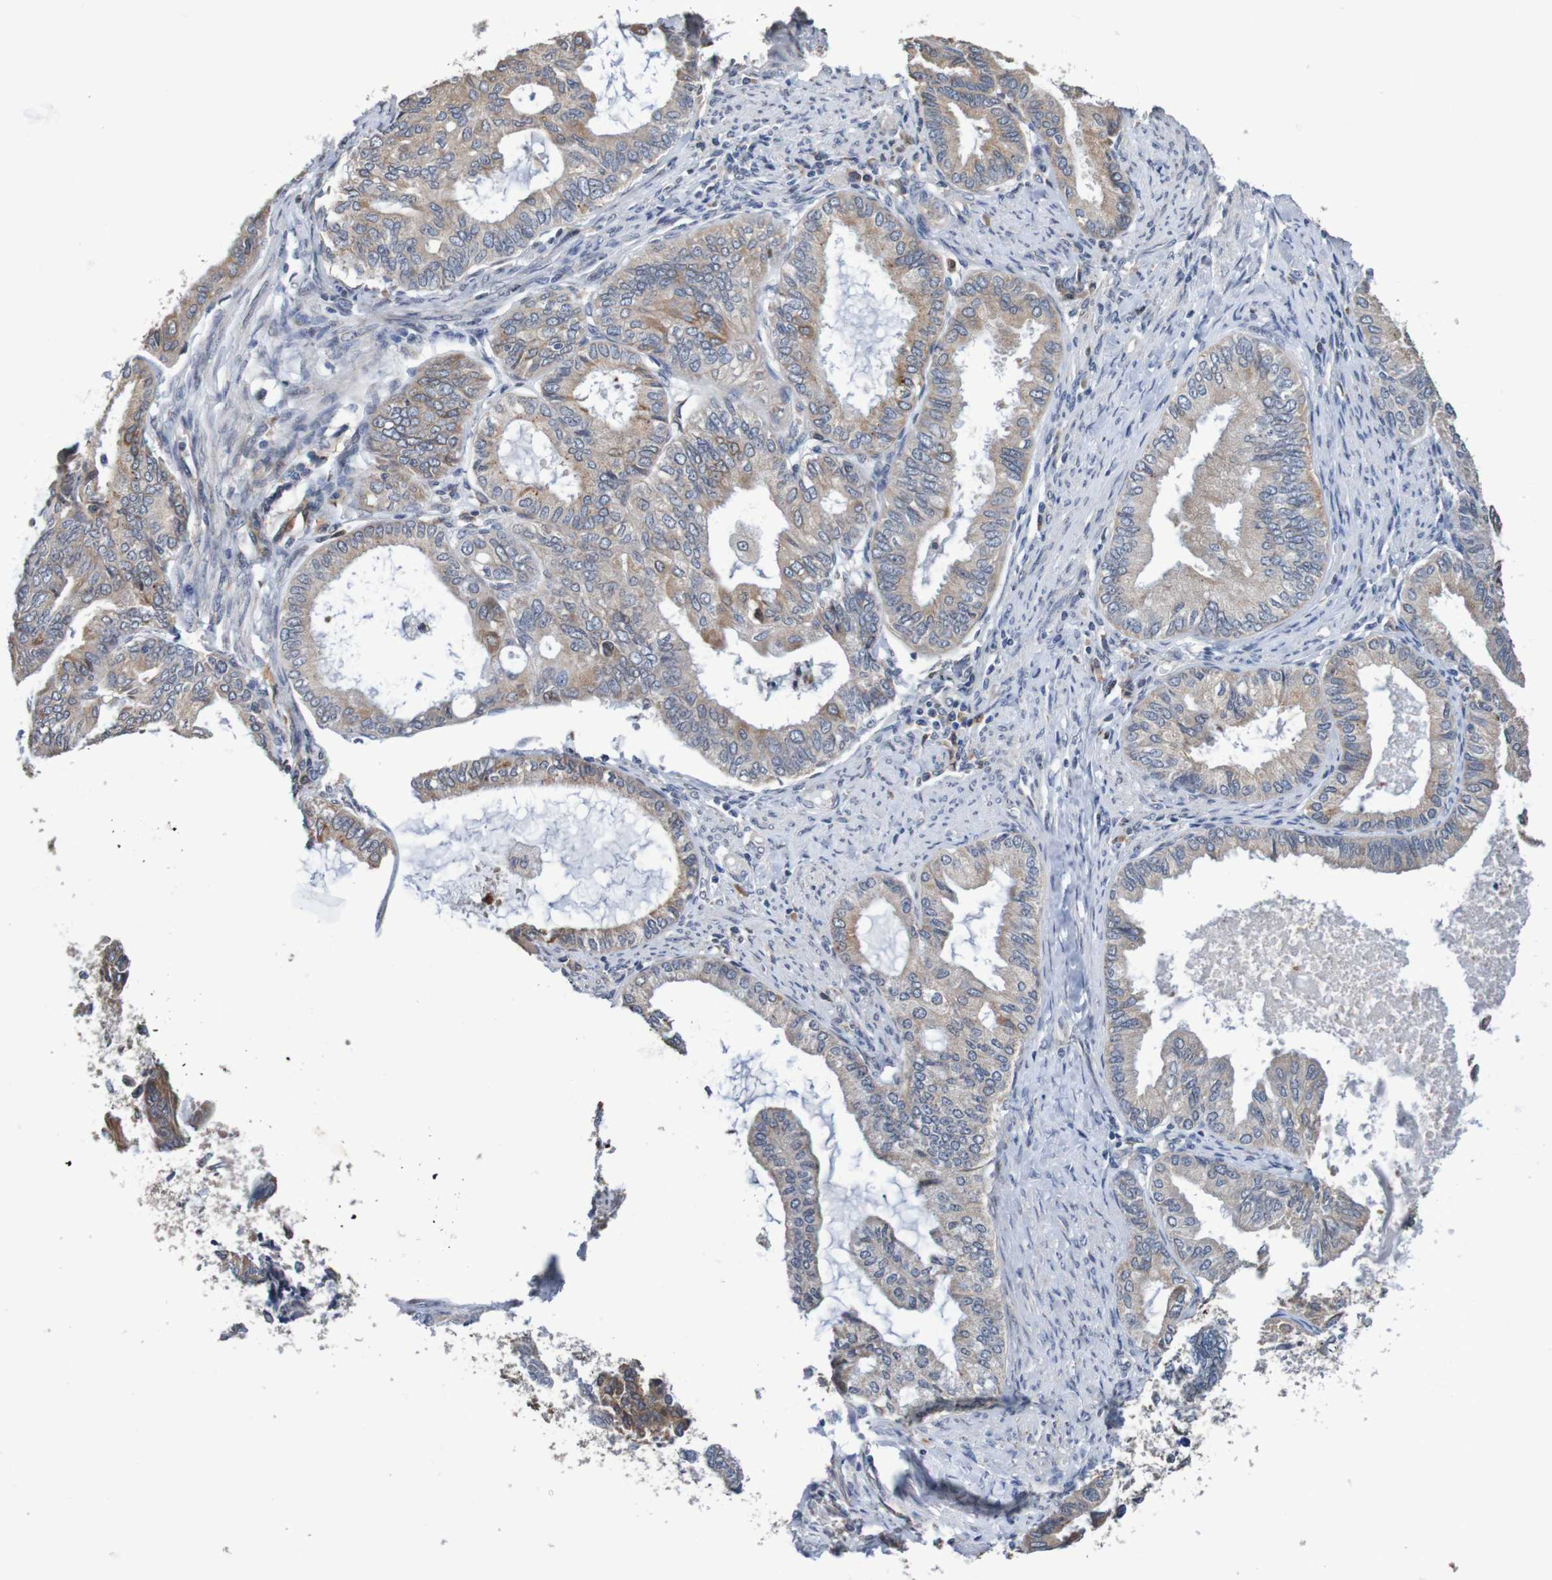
{"staining": {"intensity": "moderate", "quantity": "25%-75%", "location": "cytoplasmic/membranous"}, "tissue": "endometrial cancer", "cell_type": "Tumor cells", "image_type": "cancer", "snomed": [{"axis": "morphology", "description": "Adenocarcinoma, NOS"}, {"axis": "topography", "description": "Endometrium"}], "caption": "DAB immunohistochemical staining of adenocarcinoma (endometrial) reveals moderate cytoplasmic/membranous protein staining in about 25%-75% of tumor cells. The staining was performed using DAB to visualize the protein expression in brown, while the nuclei were stained in blue with hematoxylin (Magnification: 20x).", "gene": "FIBP", "patient": {"sex": "female", "age": 86}}